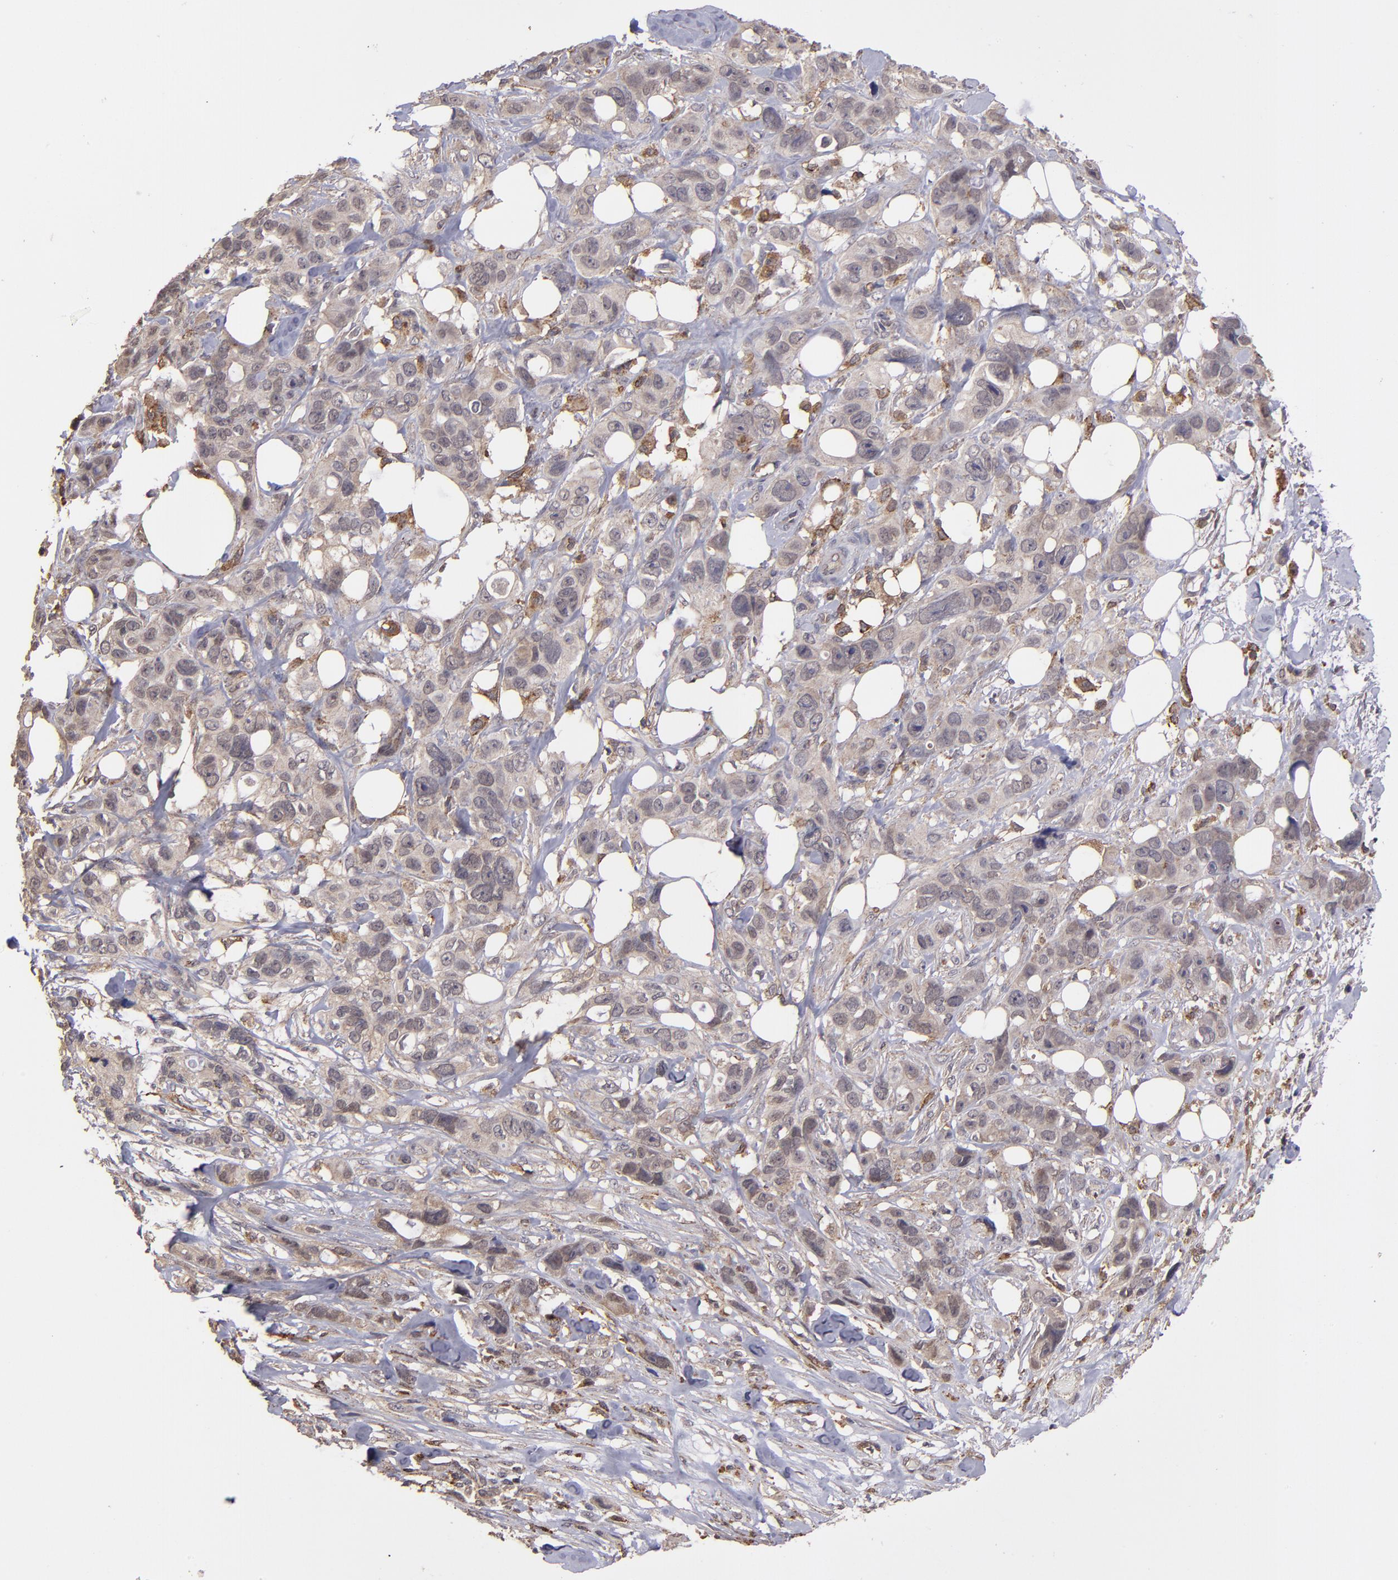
{"staining": {"intensity": "weak", "quantity": "25%-75%", "location": "cytoplasmic/membranous"}, "tissue": "stomach cancer", "cell_type": "Tumor cells", "image_type": "cancer", "snomed": [{"axis": "morphology", "description": "Adenocarcinoma, NOS"}, {"axis": "topography", "description": "Stomach, upper"}], "caption": "Human stomach cancer stained for a protein (brown) reveals weak cytoplasmic/membranous positive staining in about 25%-75% of tumor cells.", "gene": "SIPA1L1", "patient": {"sex": "male", "age": 47}}